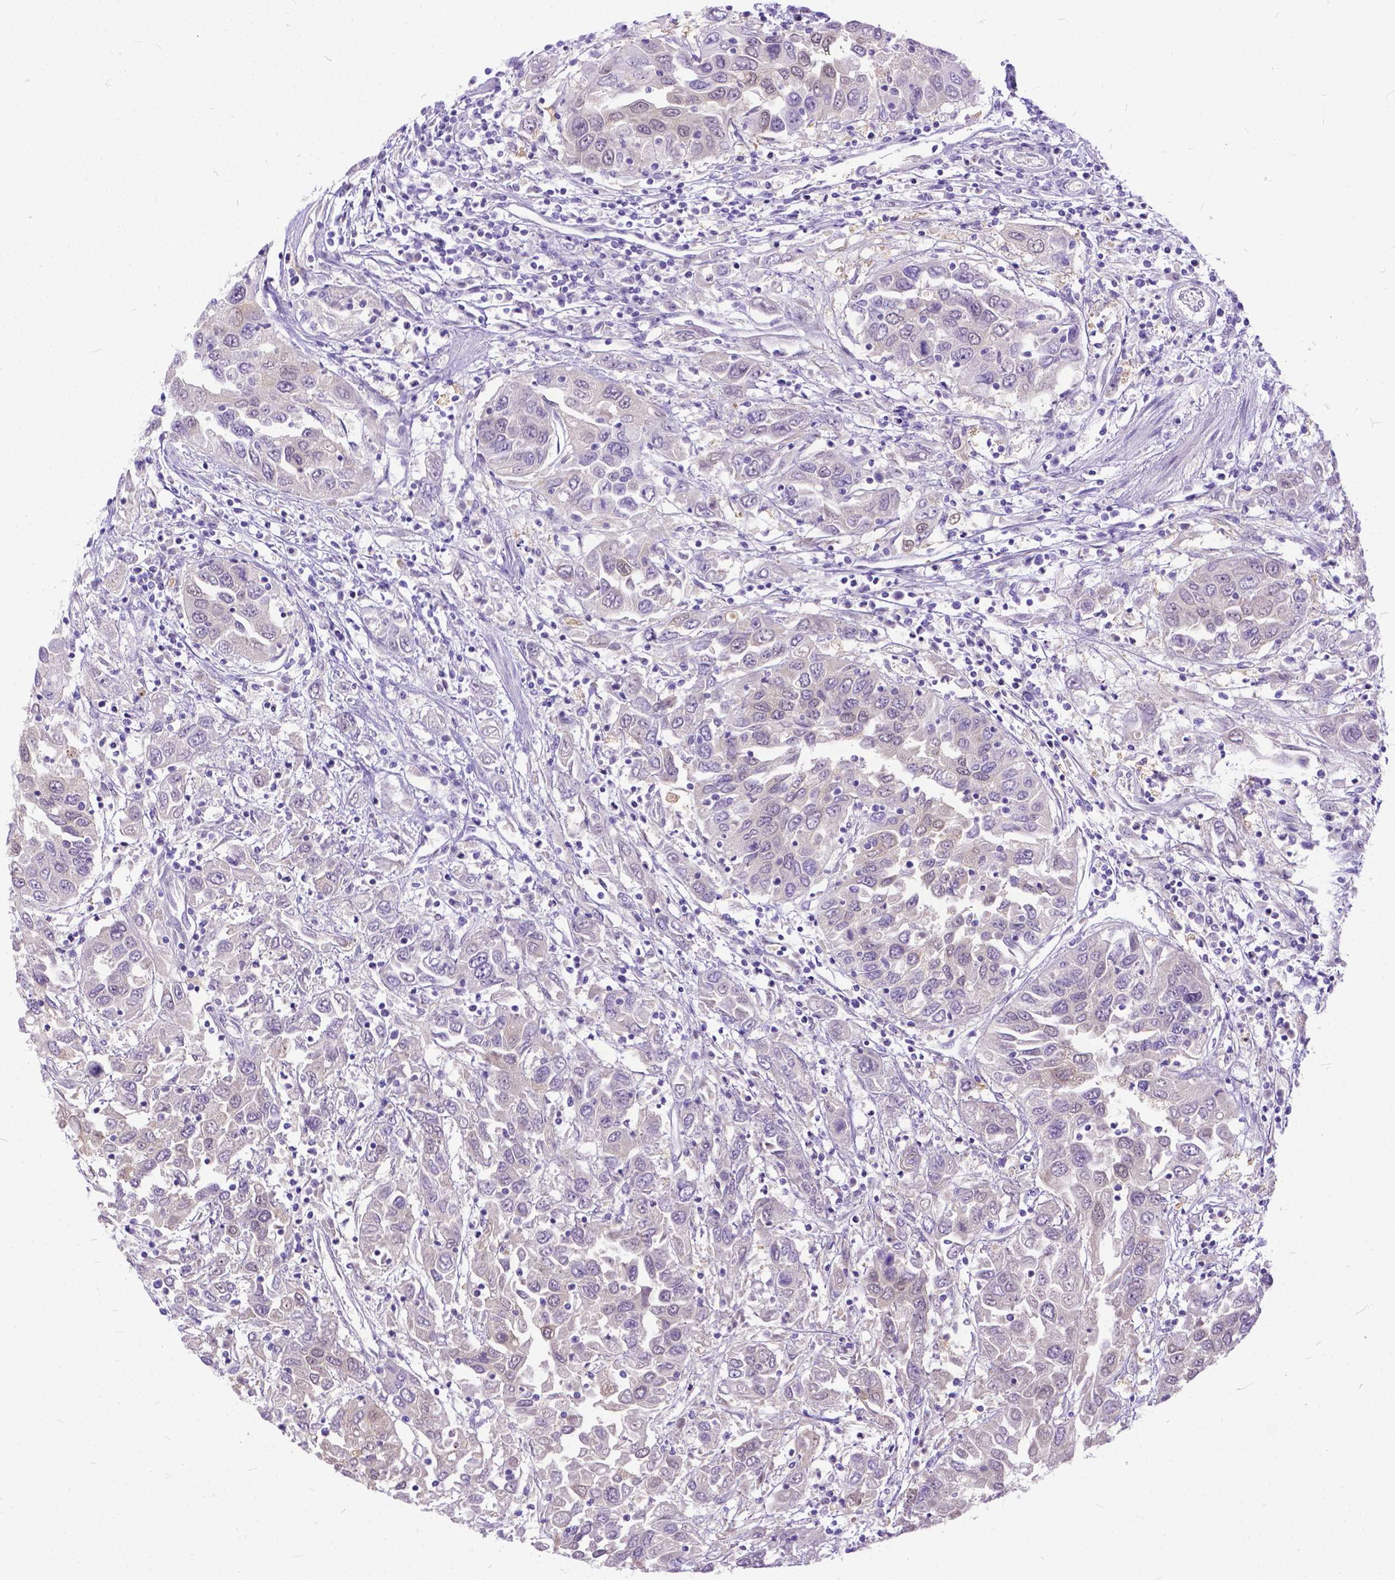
{"staining": {"intensity": "weak", "quantity": "<25%", "location": "cytoplasmic/membranous"}, "tissue": "urothelial cancer", "cell_type": "Tumor cells", "image_type": "cancer", "snomed": [{"axis": "morphology", "description": "Urothelial carcinoma, High grade"}, {"axis": "topography", "description": "Urinary bladder"}], "caption": "A histopathology image of high-grade urothelial carcinoma stained for a protein demonstrates no brown staining in tumor cells. (DAB immunohistochemistry, high magnification).", "gene": "TMEM169", "patient": {"sex": "male", "age": 76}}